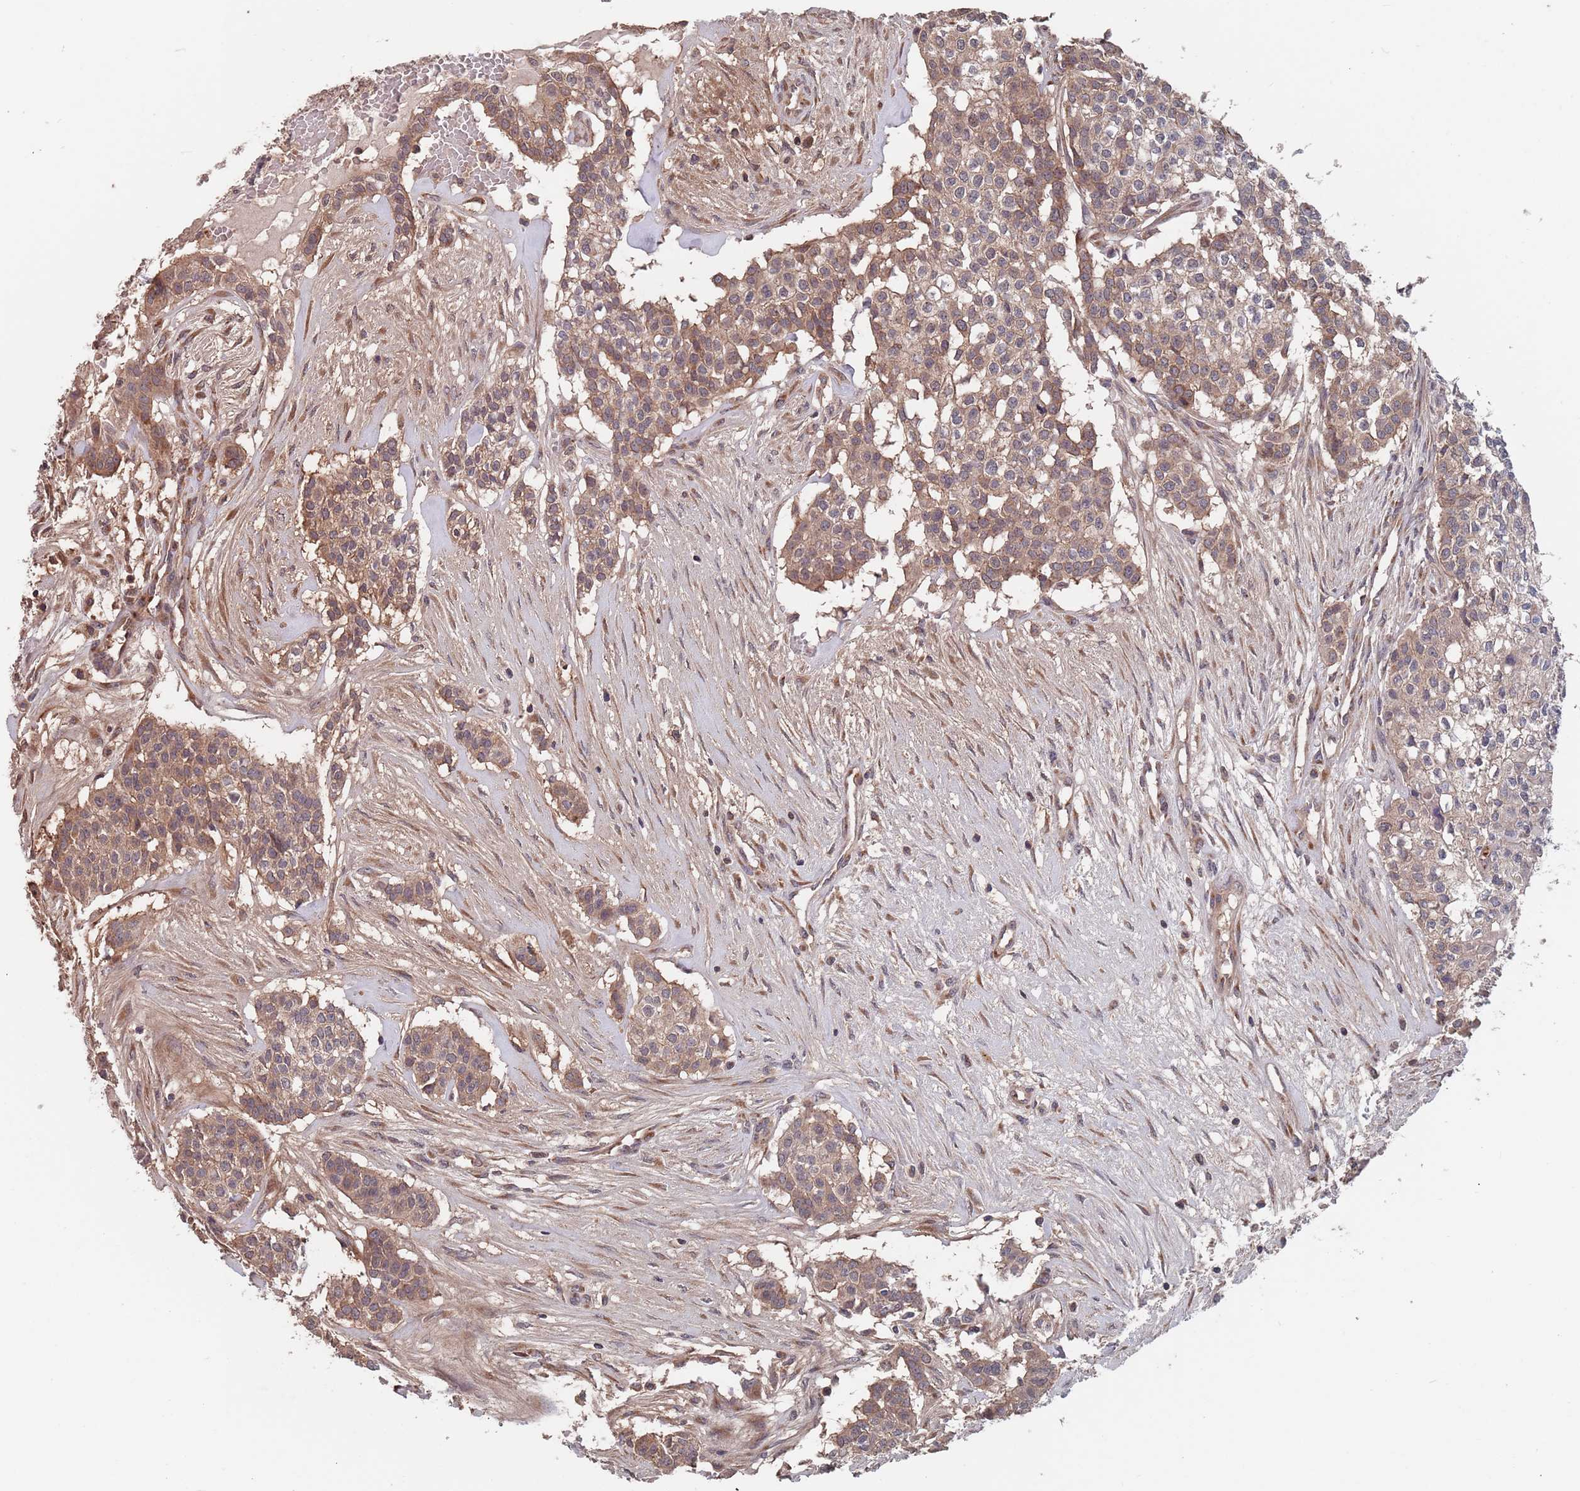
{"staining": {"intensity": "moderate", "quantity": ">75%", "location": "cytoplasmic/membranous"}, "tissue": "head and neck cancer", "cell_type": "Tumor cells", "image_type": "cancer", "snomed": [{"axis": "morphology", "description": "Adenocarcinoma, NOS"}, {"axis": "topography", "description": "Head-Neck"}], "caption": "Immunohistochemistry (IHC) (DAB (3,3'-diaminobenzidine)) staining of human head and neck adenocarcinoma shows moderate cytoplasmic/membranous protein staining in about >75% of tumor cells.", "gene": "UNC45A", "patient": {"sex": "male", "age": 81}}